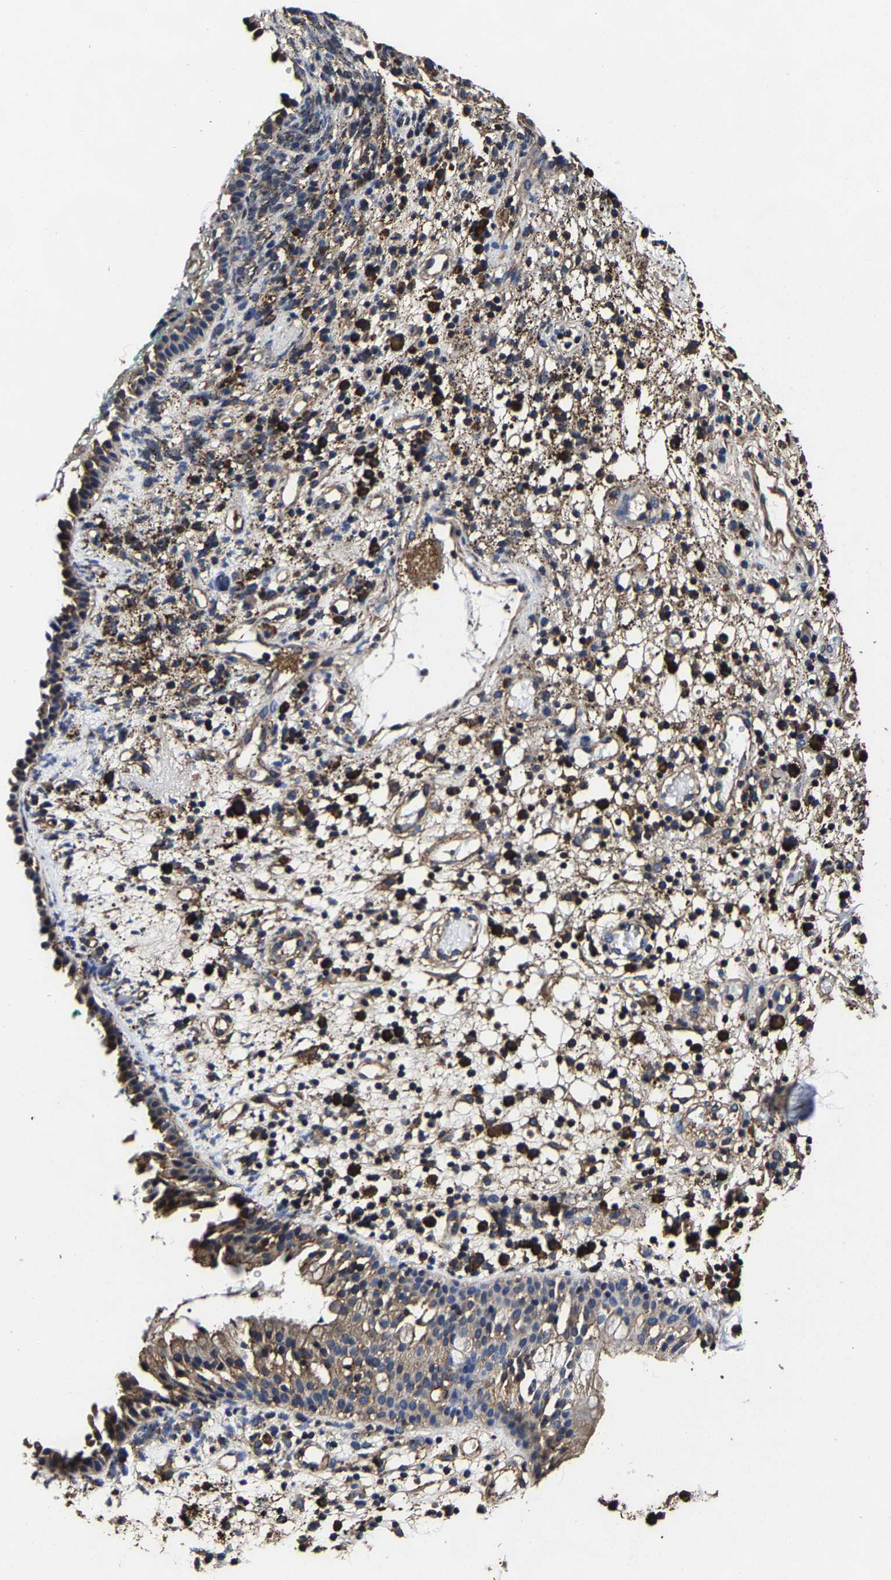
{"staining": {"intensity": "moderate", "quantity": "25%-75%", "location": "cytoplasmic/membranous"}, "tissue": "nasopharynx", "cell_type": "Respiratory epithelial cells", "image_type": "normal", "snomed": [{"axis": "morphology", "description": "Normal tissue, NOS"}, {"axis": "morphology", "description": "Basal cell carcinoma"}, {"axis": "topography", "description": "Cartilage tissue"}, {"axis": "topography", "description": "Nasopharynx"}, {"axis": "topography", "description": "Oral tissue"}], "caption": "Moderate cytoplasmic/membranous expression is seen in about 25%-75% of respiratory epithelial cells in unremarkable nasopharynx. The staining was performed using DAB to visualize the protein expression in brown, while the nuclei were stained in blue with hematoxylin (Magnification: 20x).", "gene": "SSH3", "patient": {"sex": "female", "age": 77}}